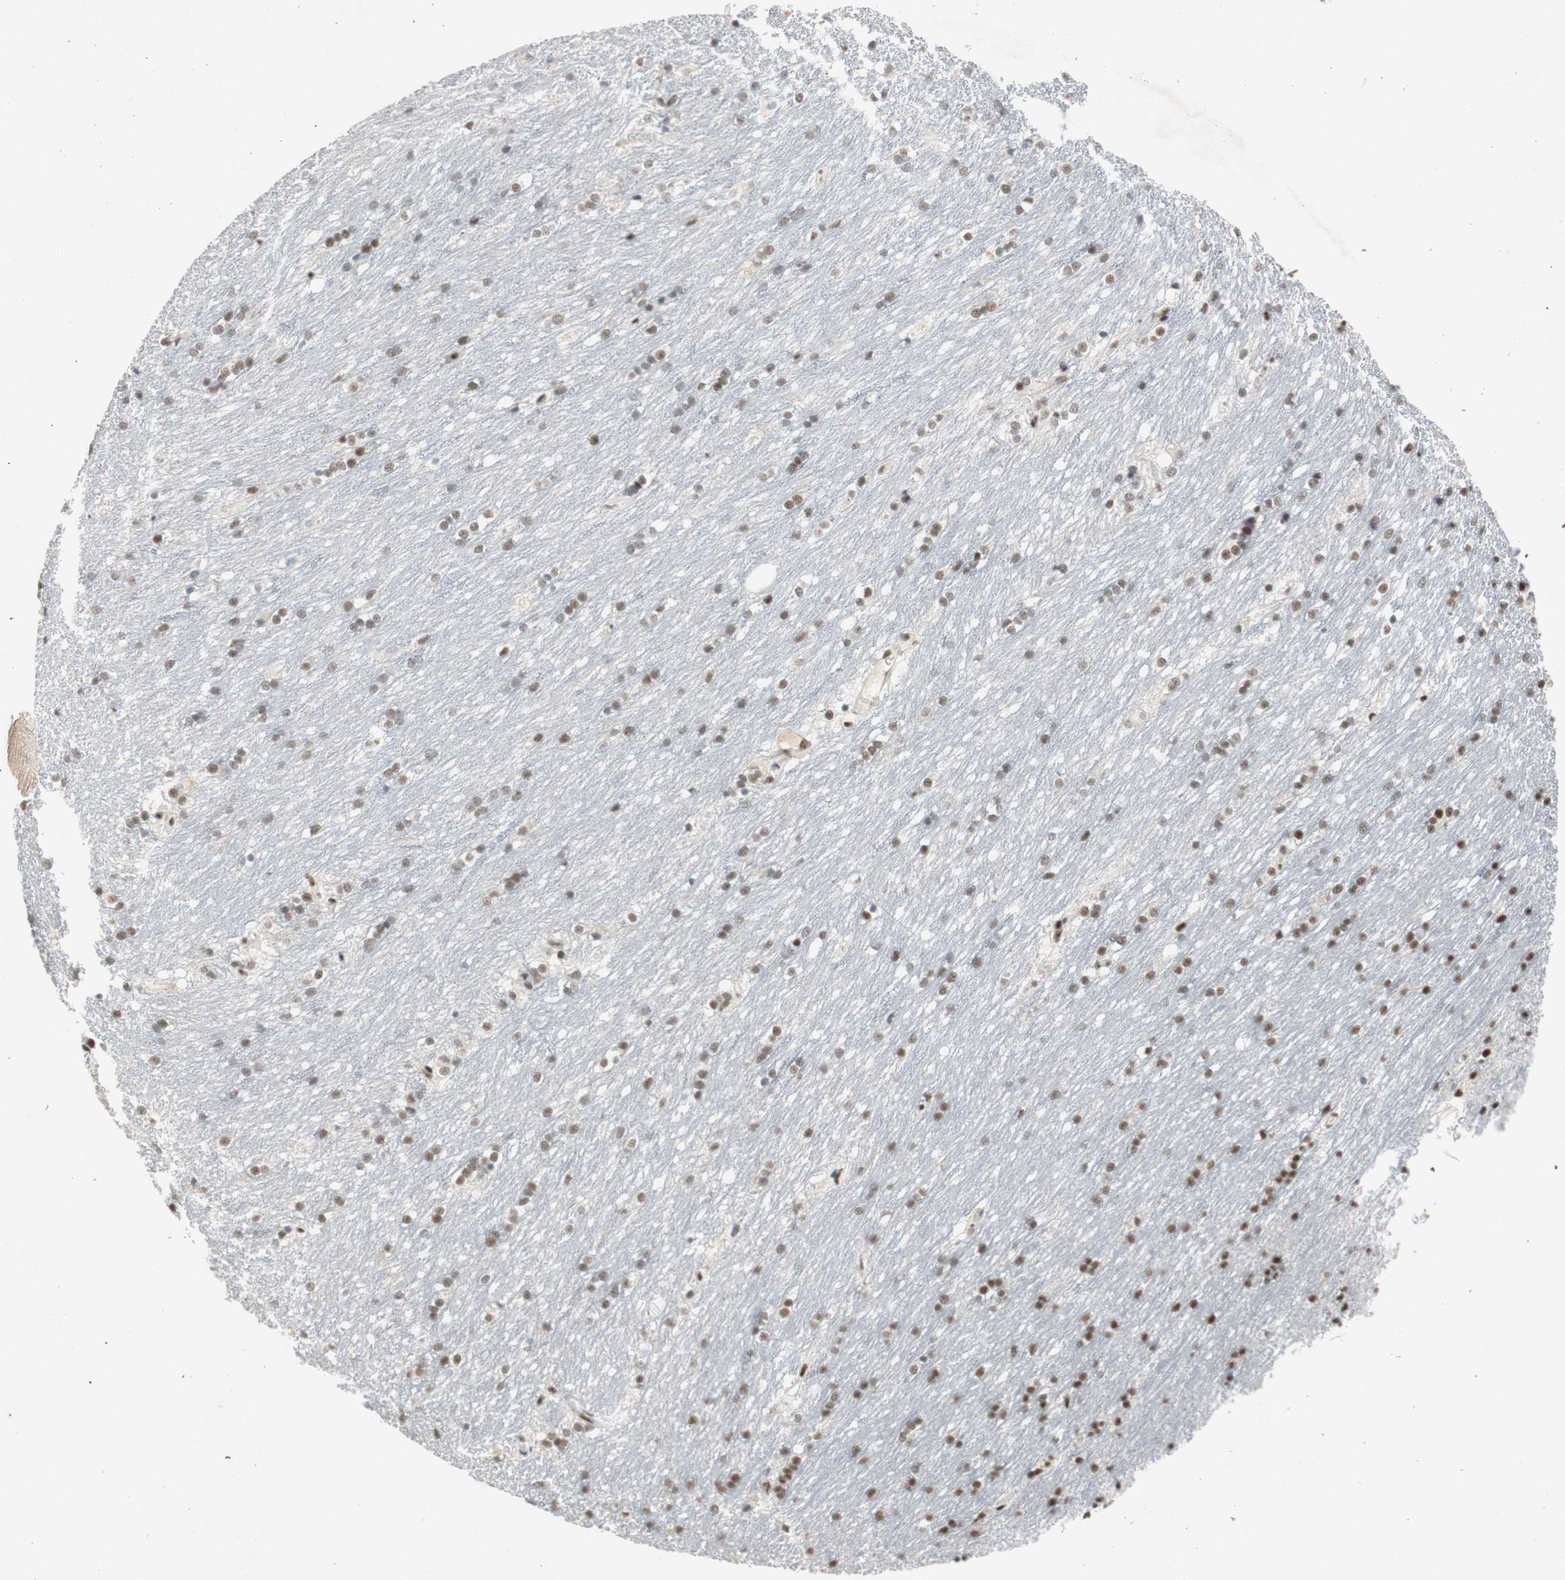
{"staining": {"intensity": "moderate", "quantity": "25%-75%", "location": "nuclear"}, "tissue": "caudate", "cell_type": "Glial cells", "image_type": "normal", "snomed": [{"axis": "morphology", "description": "Normal tissue, NOS"}, {"axis": "topography", "description": "Lateral ventricle wall"}], "caption": "IHC histopathology image of benign caudate stained for a protein (brown), which shows medium levels of moderate nuclear staining in about 25%-75% of glial cells.", "gene": "NCBP3", "patient": {"sex": "female", "age": 19}}